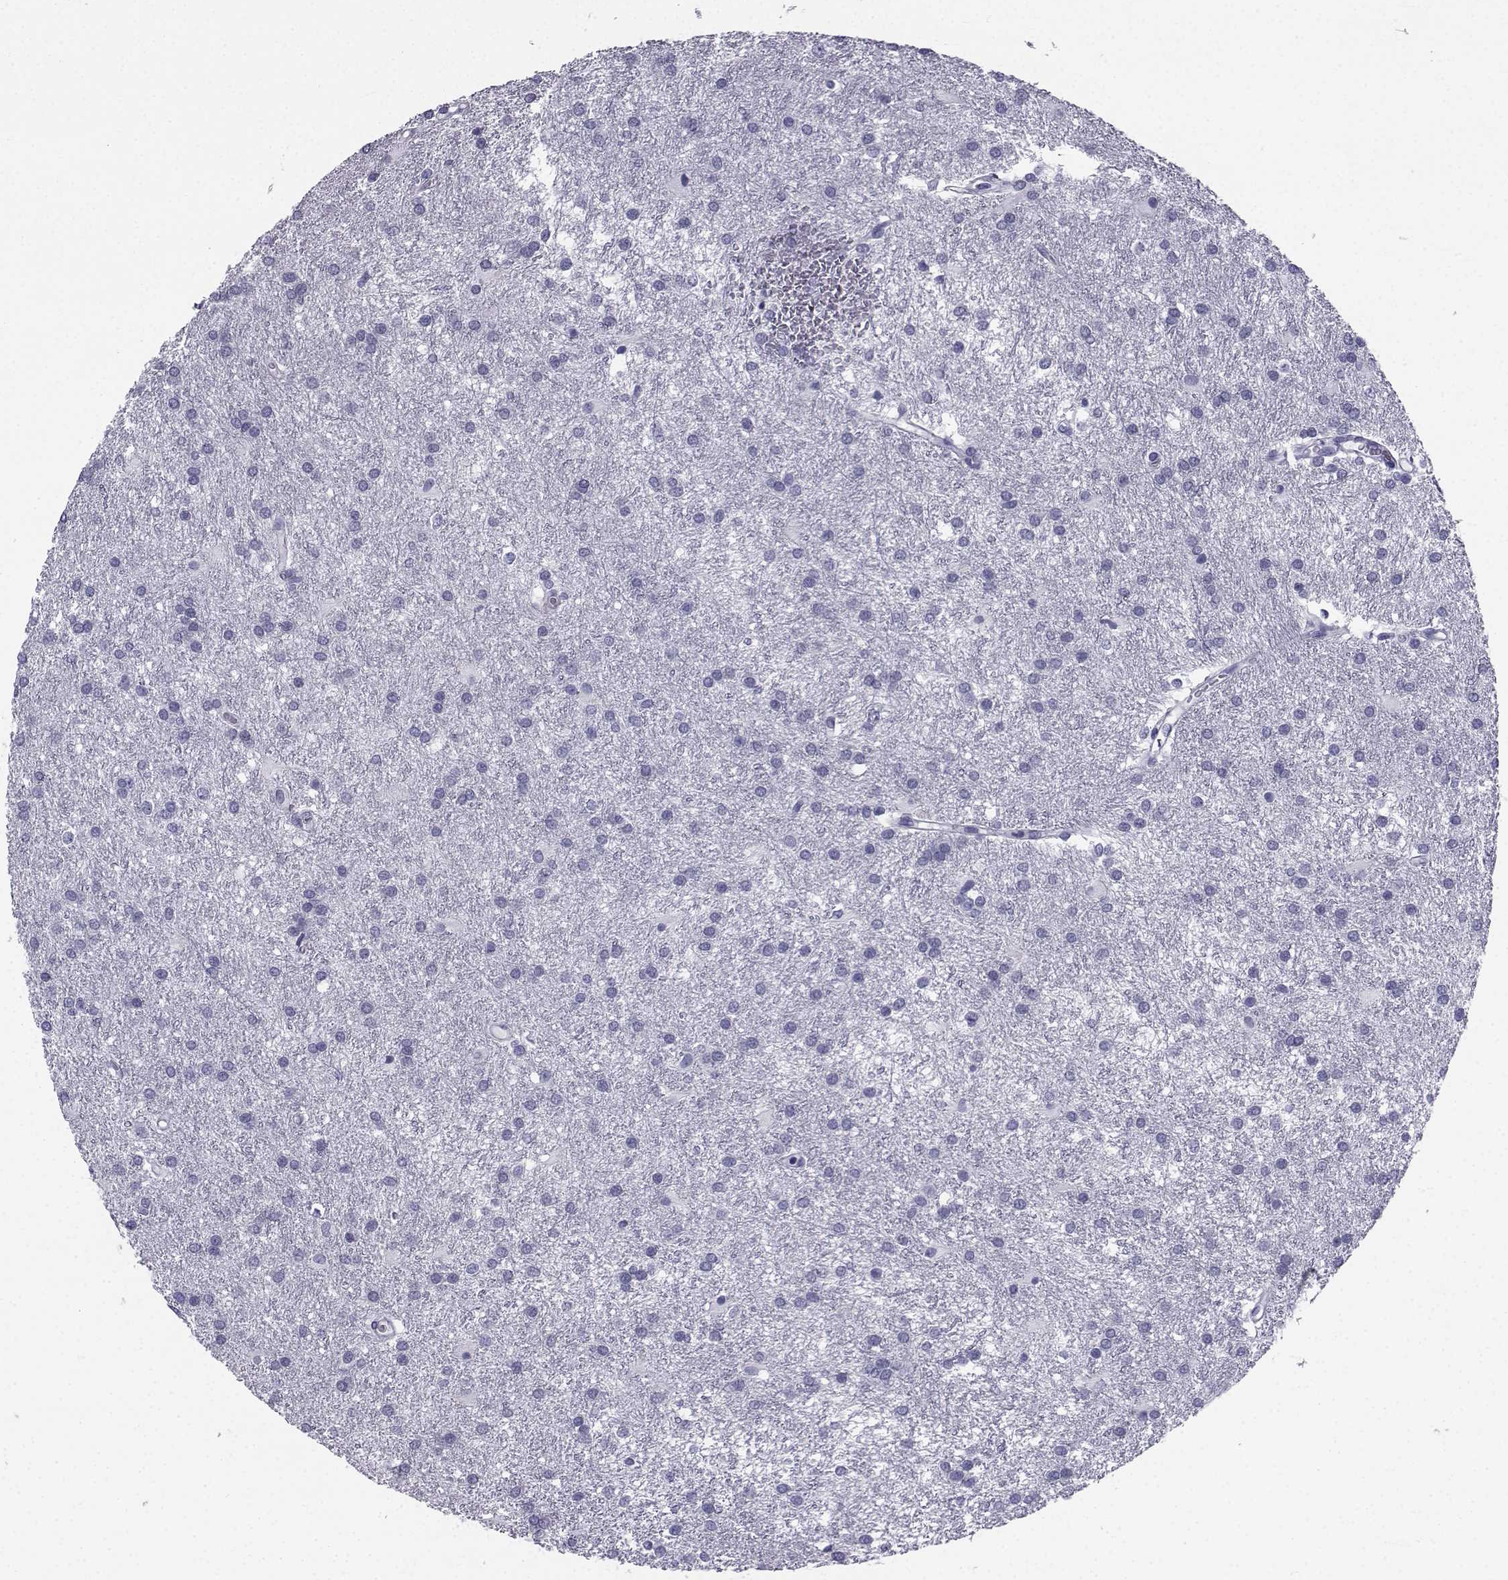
{"staining": {"intensity": "negative", "quantity": "none", "location": "none"}, "tissue": "glioma", "cell_type": "Tumor cells", "image_type": "cancer", "snomed": [{"axis": "morphology", "description": "Glioma, malignant, Low grade"}, {"axis": "topography", "description": "Brain"}], "caption": "The micrograph displays no staining of tumor cells in malignant low-grade glioma.", "gene": "SPANXD", "patient": {"sex": "female", "age": 32}}